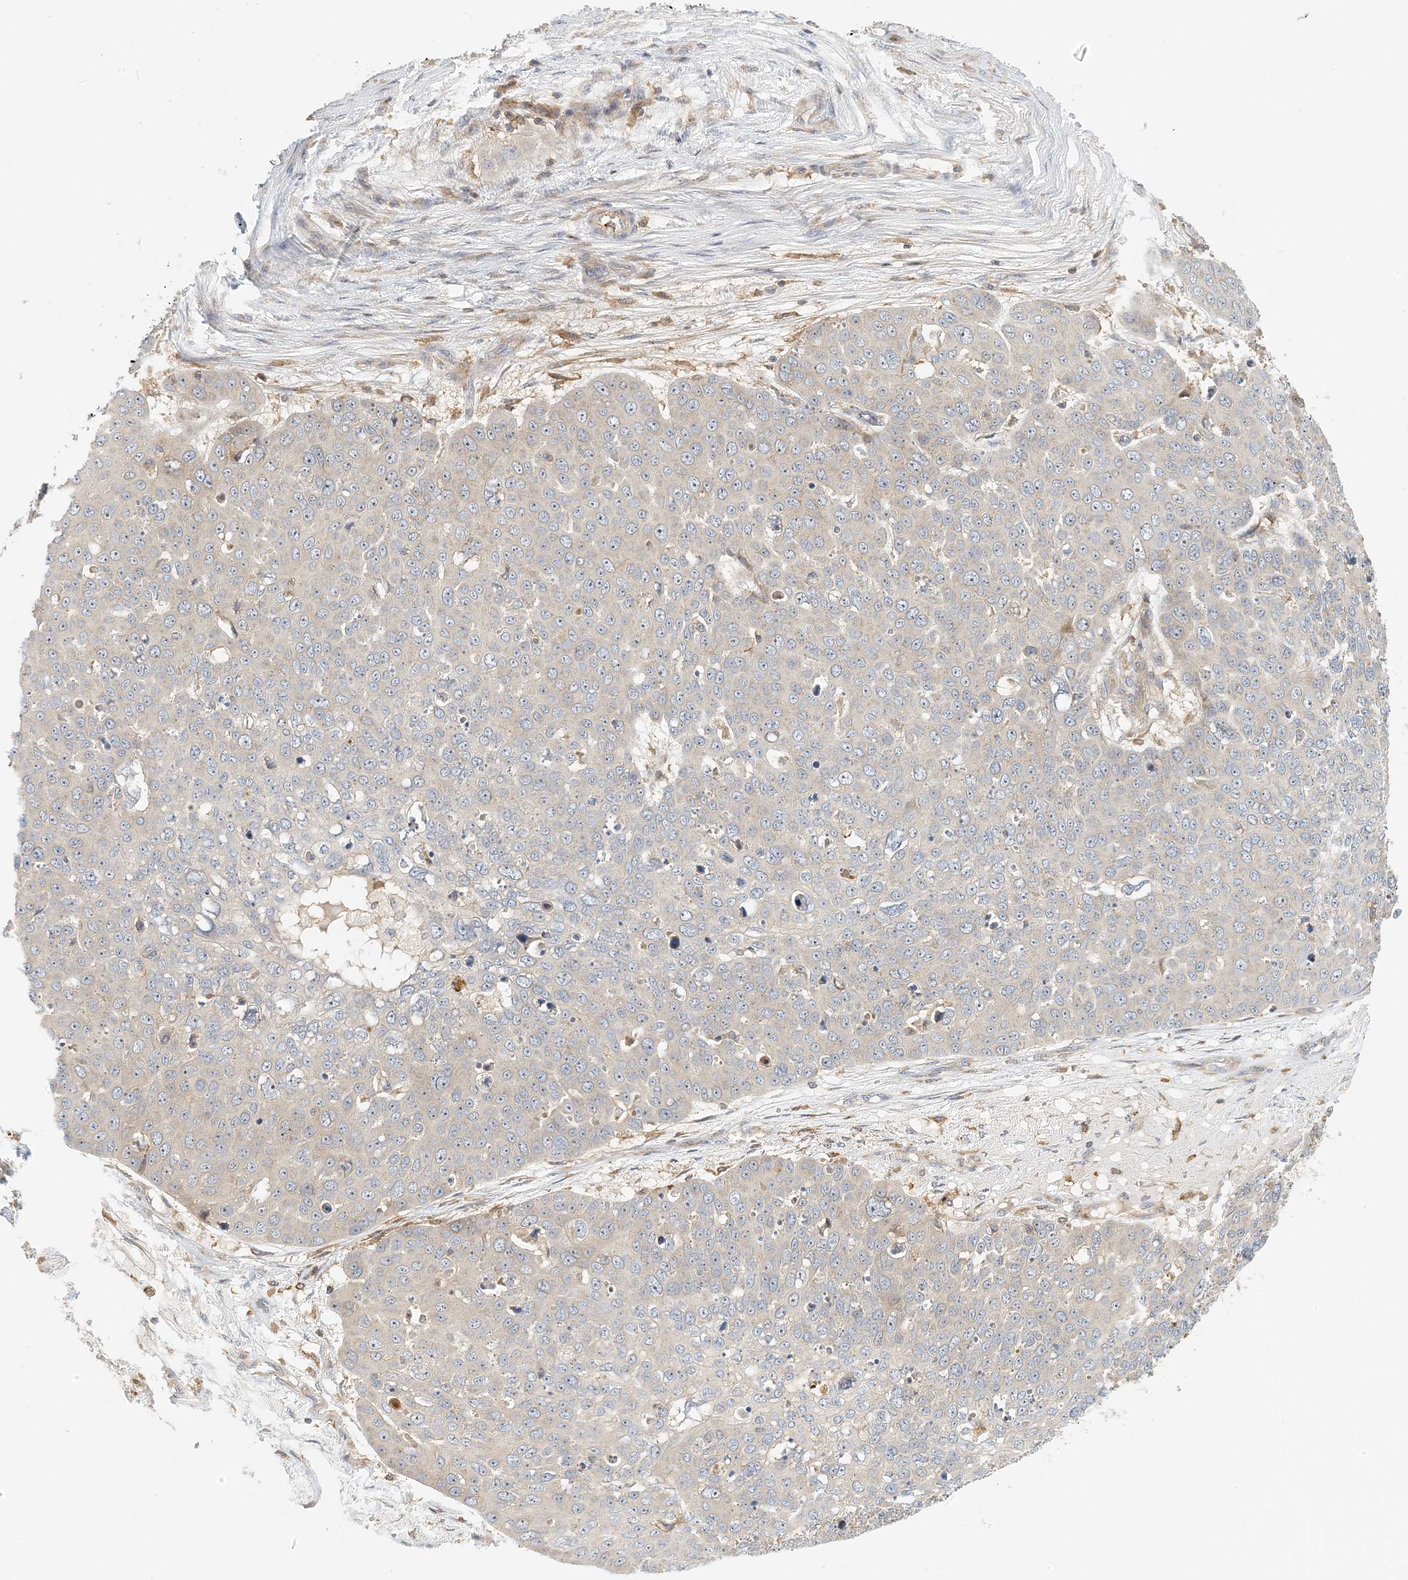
{"staining": {"intensity": "weak", "quantity": "<25%", "location": "cytoplasmic/membranous"}, "tissue": "skin cancer", "cell_type": "Tumor cells", "image_type": "cancer", "snomed": [{"axis": "morphology", "description": "Squamous cell carcinoma, NOS"}, {"axis": "topography", "description": "Skin"}], "caption": "IHC photomicrograph of skin cancer stained for a protein (brown), which shows no expression in tumor cells.", "gene": "COLEC11", "patient": {"sex": "male", "age": 71}}